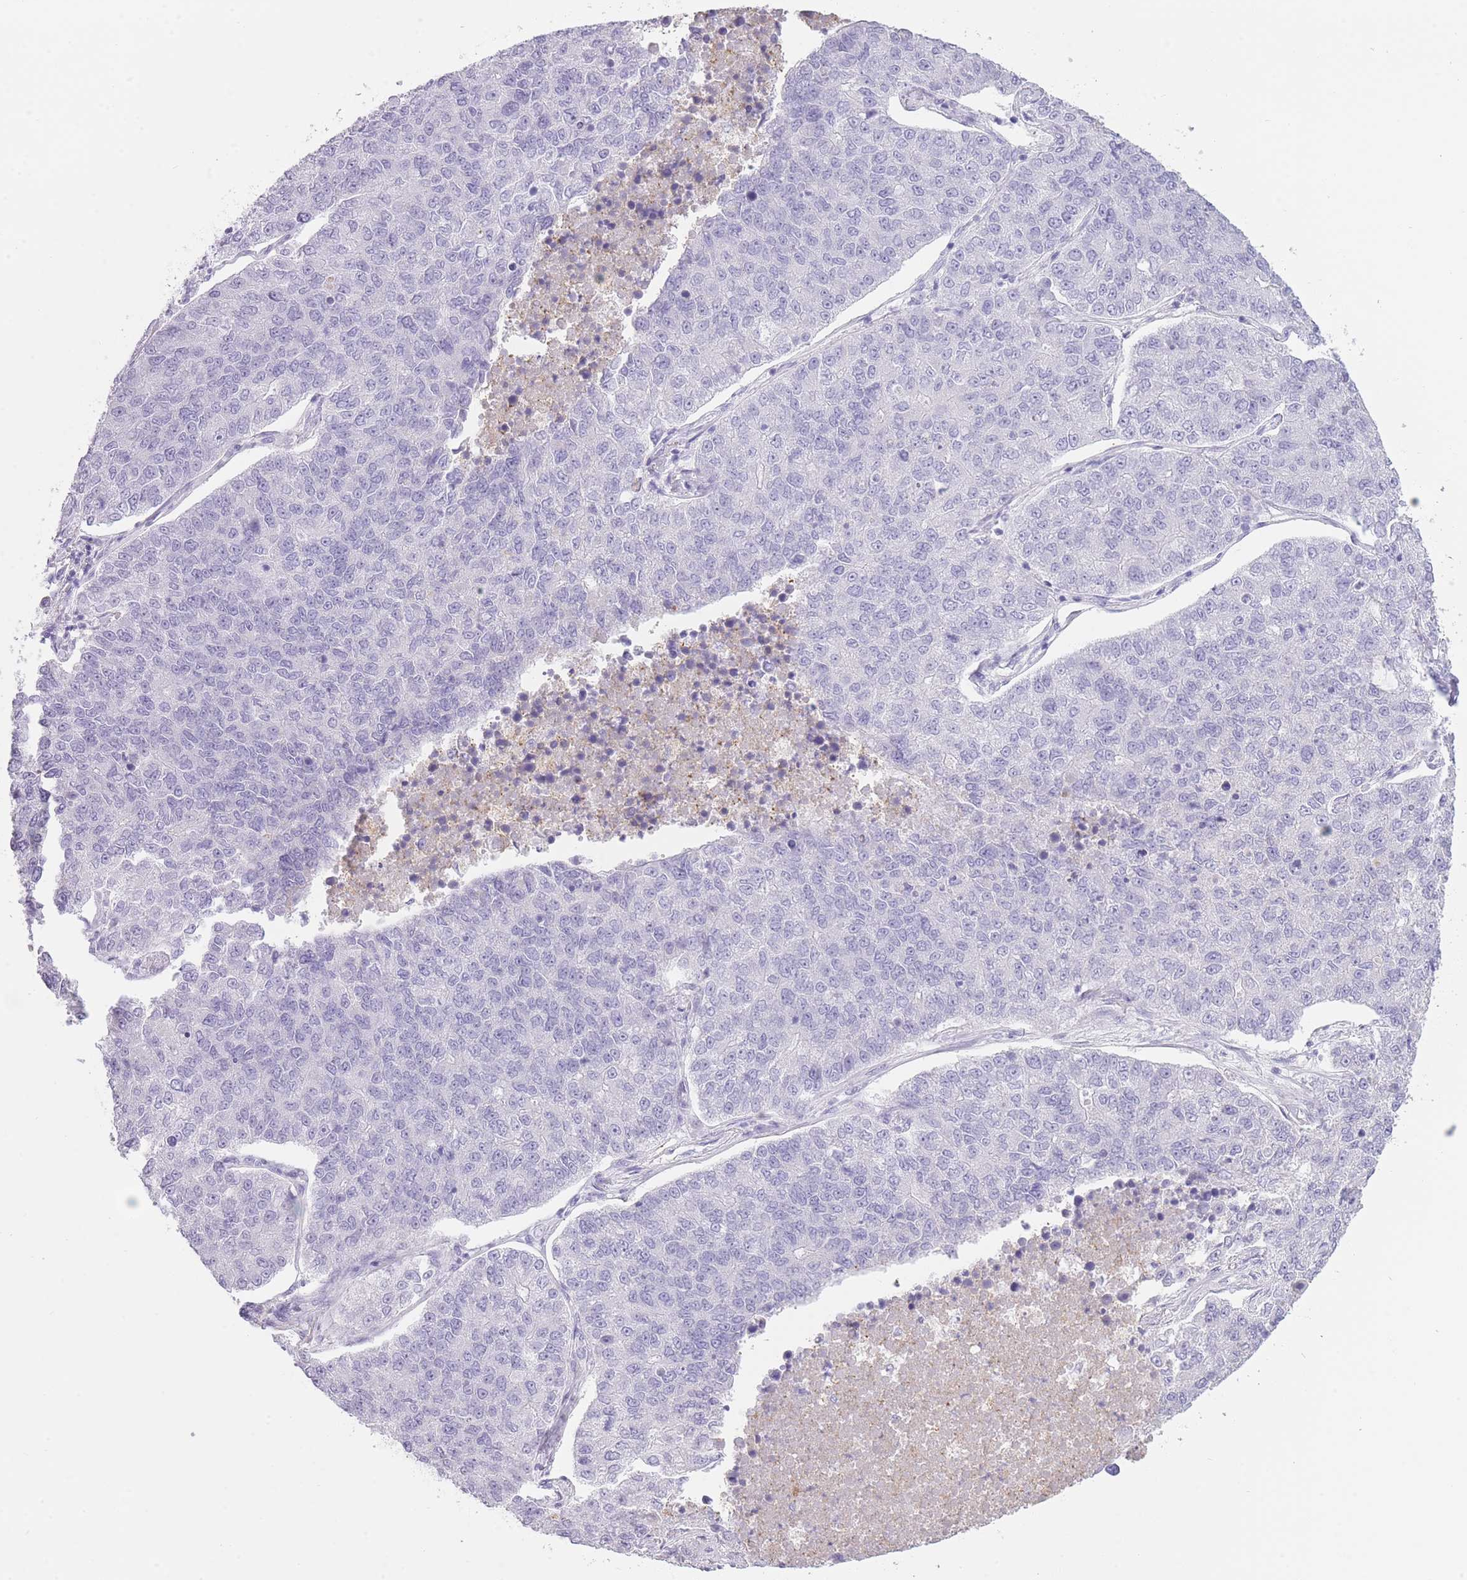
{"staining": {"intensity": "weak", "quantity": "<25%", "location": "cytoplasmic/membranous,nuclear"}, "tissue": "lung cancer", "cell_type": "Tumor cells", "image_type": "cancer", "snomed": [{"axis": "morphology", "description": "Adenocarcinoma, NOS"}, {"axis": "topography", "description": "Lung"}], "caption": "Lung cancer was stained to show a protein in brown. There is no significant positivity in tumor cells.", "gene": "AP3S2", "patient": {"sex": "male", "age": 49}}